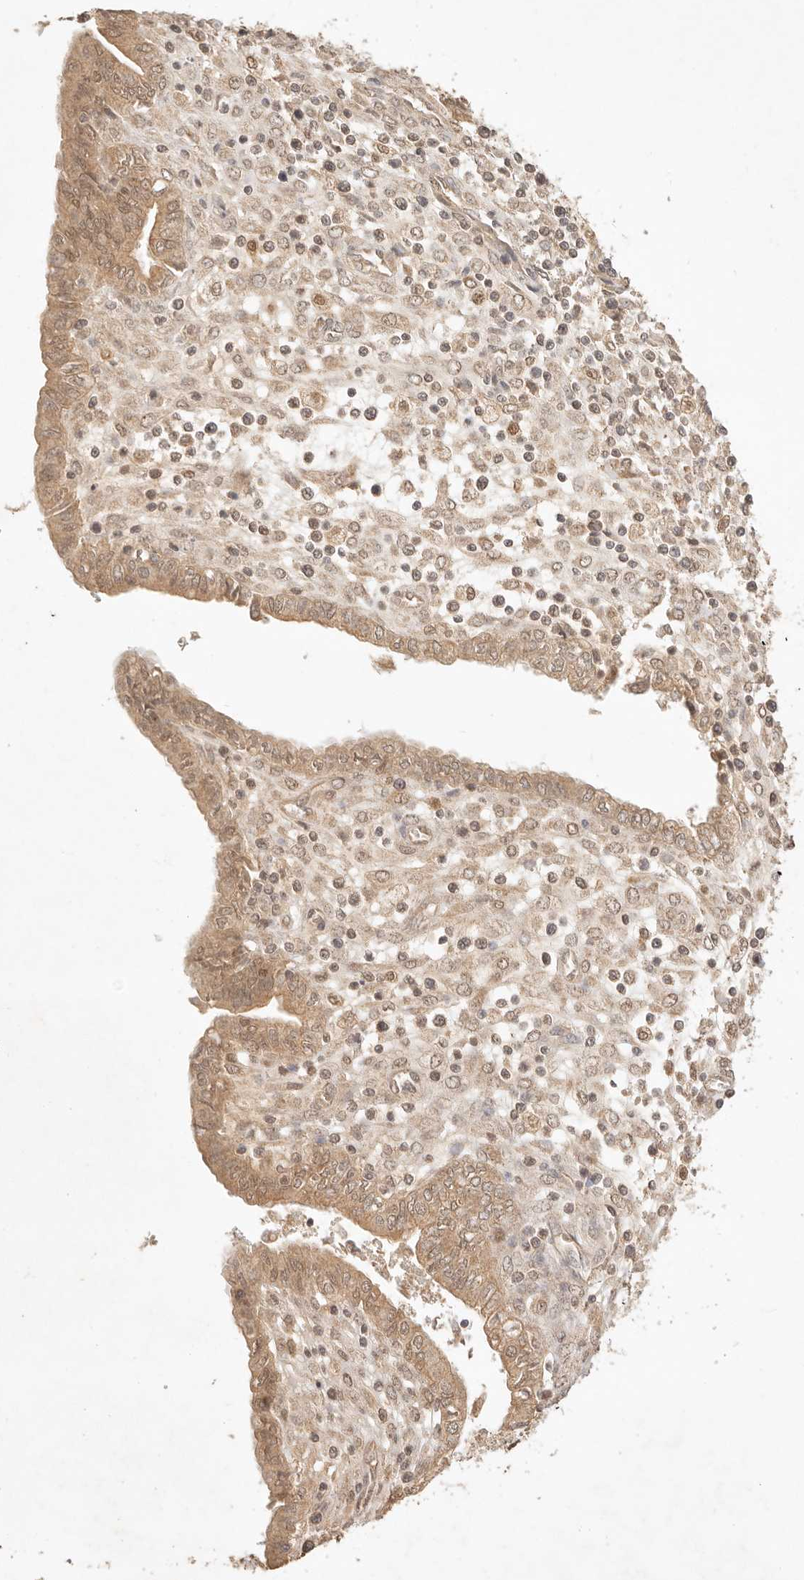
{"staining": {"intensity": "moderate", "quantity": ">75%", "location": "cytoplasmic/membranous,nuclear"}, "tissue": "endometrial cancer", "cell_type": "Tumor cells", "image_type": "cancer", "snomed": [{"axis": "morphology", "description": "Normal tissue, NOS"}, {"axis": "morphology", "description": "Adenocarcinoma, NOS"}, {"axis": "topography", "description": "Endometrium"}], "caption": "Moderate cytoplasmic/membranous and nuclear staining for a protein is identified in approximately >75% of tumor cells of endometrial adenocarcinoma using immunohistochemistry.", "gene": "TRIM11", "patient": {"sex": "female", "age": 53}}